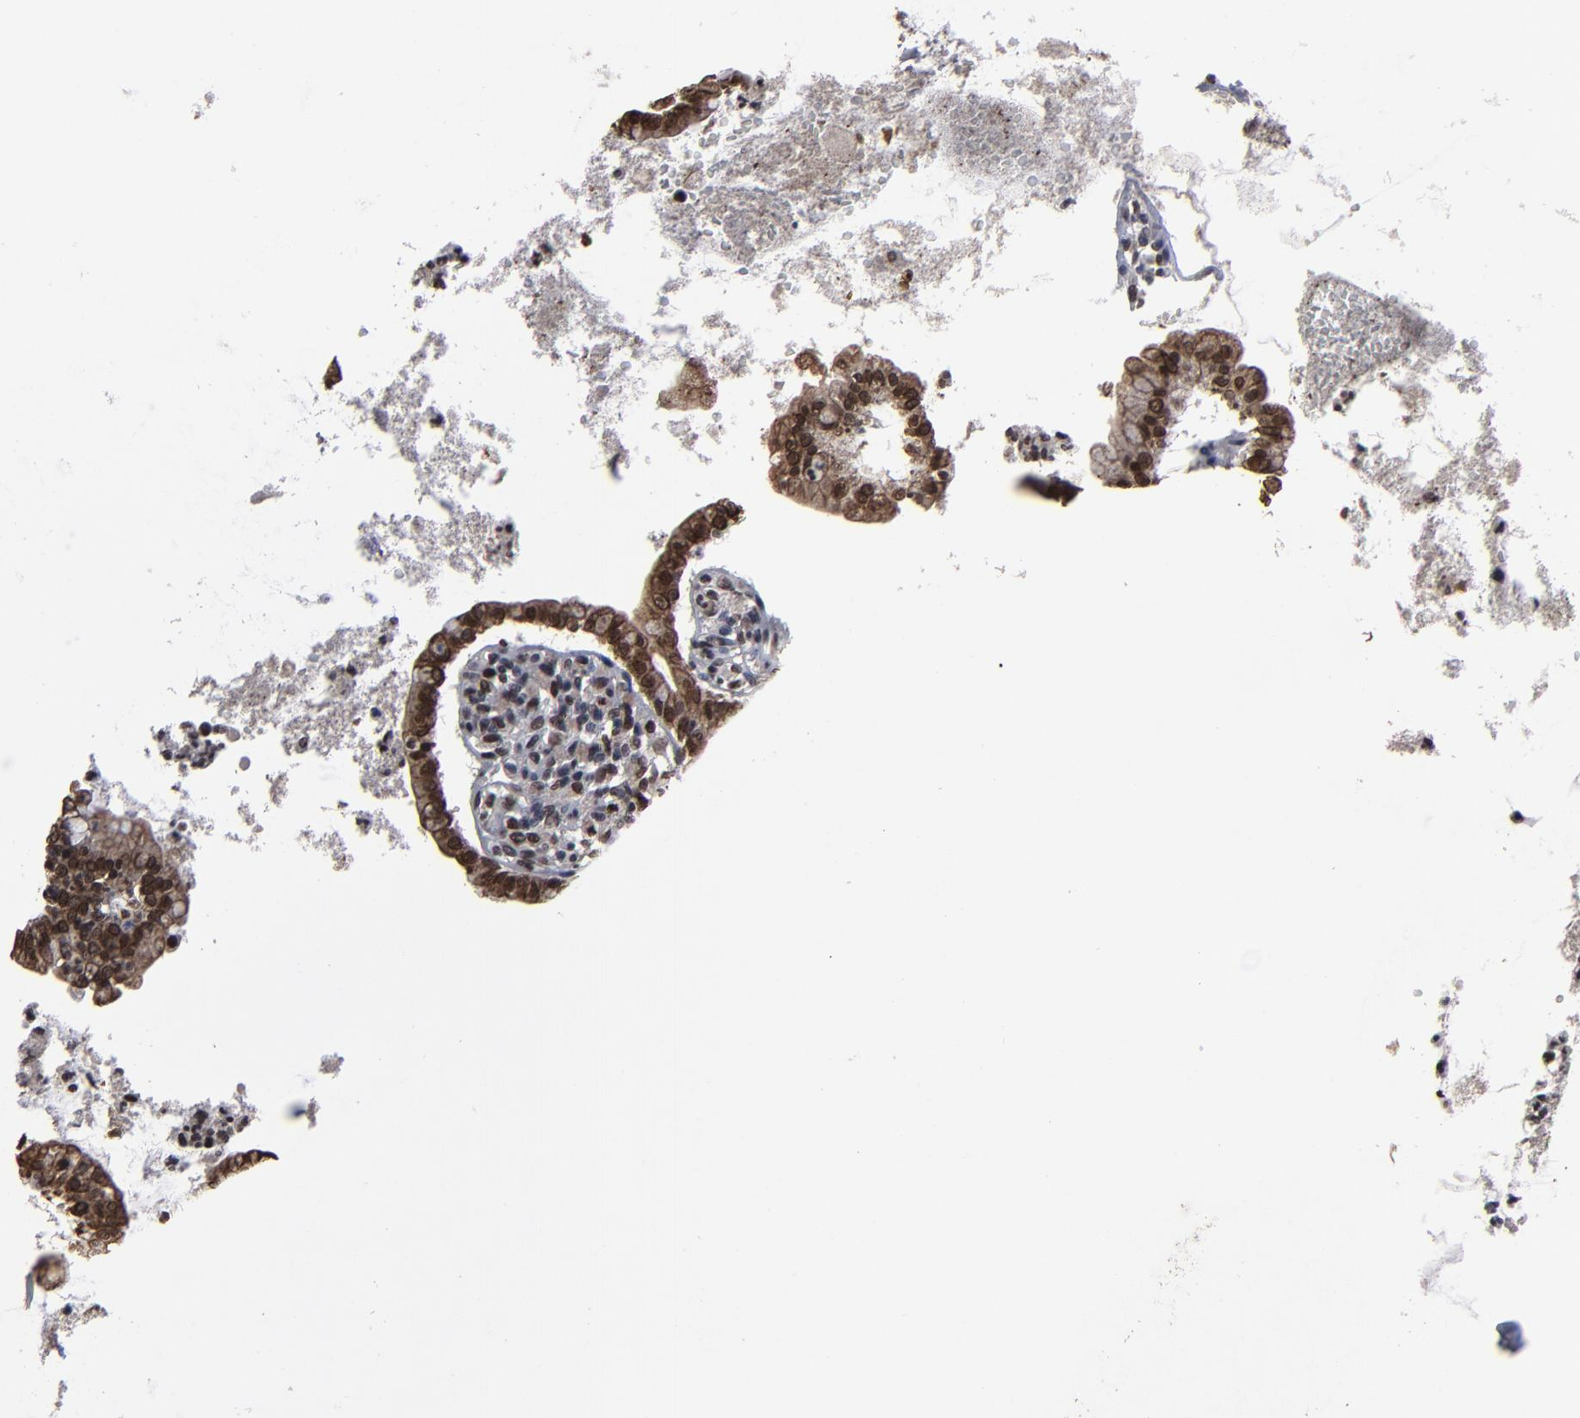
{"staining": {"intensity": "moderate", "quantity": ">75%", "location": "cytoplasmic/membranous,nuclear"}, "tissue": "small intestine", "cell_type": "Glandular cells", "image_type": "normal", "snomed": [{"axis": "morphology", "description": "Normal tissue, NOS"}, {"axis": "topography", "description": "Small intestine"}], "caption": "A high-resolution micrograph shows immunohistochemistry (IHC) staining of benign small intestine, which shows moderate cytoplasmic/membranous,nuclear staining in approximately >75% of glandular cells.", "gene": "BAZ1A", "patient": {"sex": "female", "age": 61}}